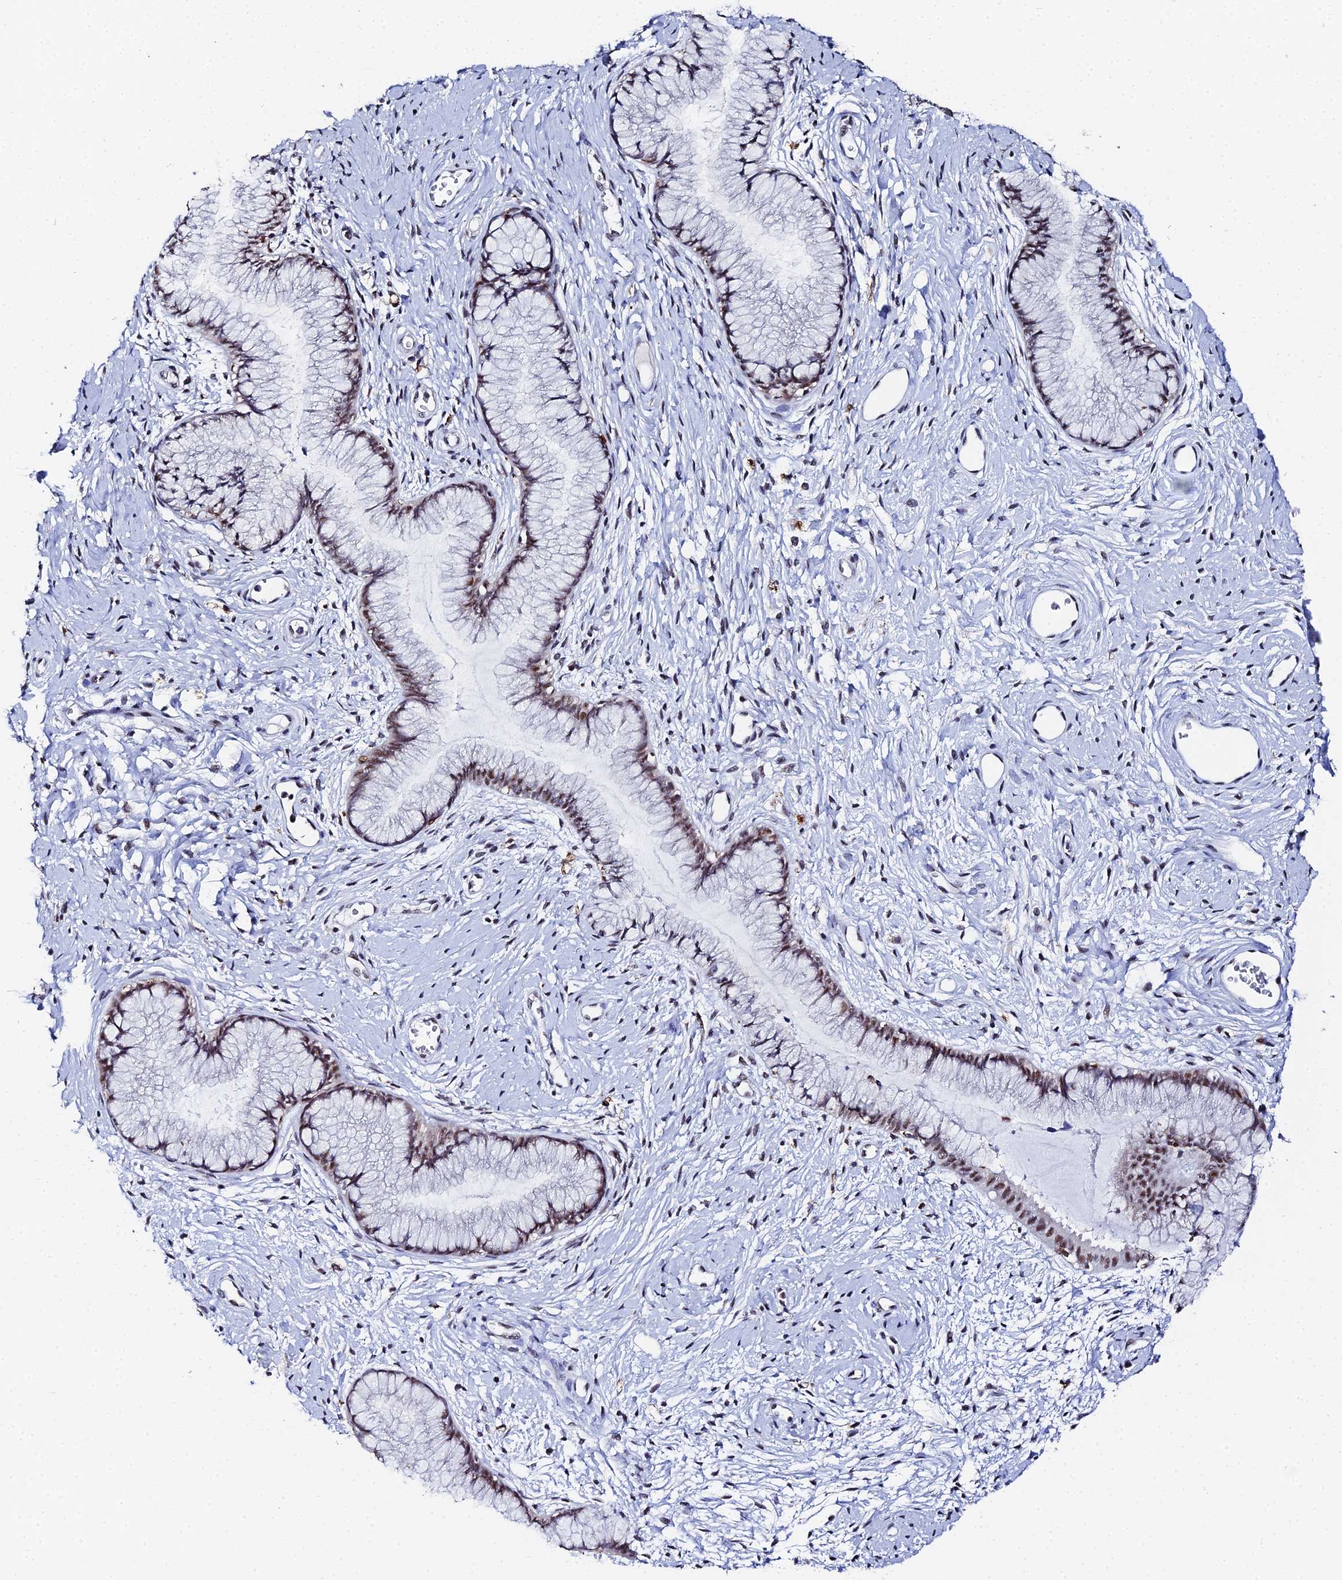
{"staining": {"intensity": "strong", "quantity": ">75%", "location": "nuclear"}, "tissue": "cervix", "cell_type": "Glandular cells", "image_type": "normal", "snomed": [{"axis": "morphology", "description": "Normal tissue, NOS"}, {"axis": "topography", "description": "Cervix"}], "caption": "Immunohistochemistry of unremarkable human cervix demonstrates high levels of strong nuclear positivity in about >75% of glandular cells.", "gene": "MAGOHB", "patient": {"sex": "female", "age": 42}}